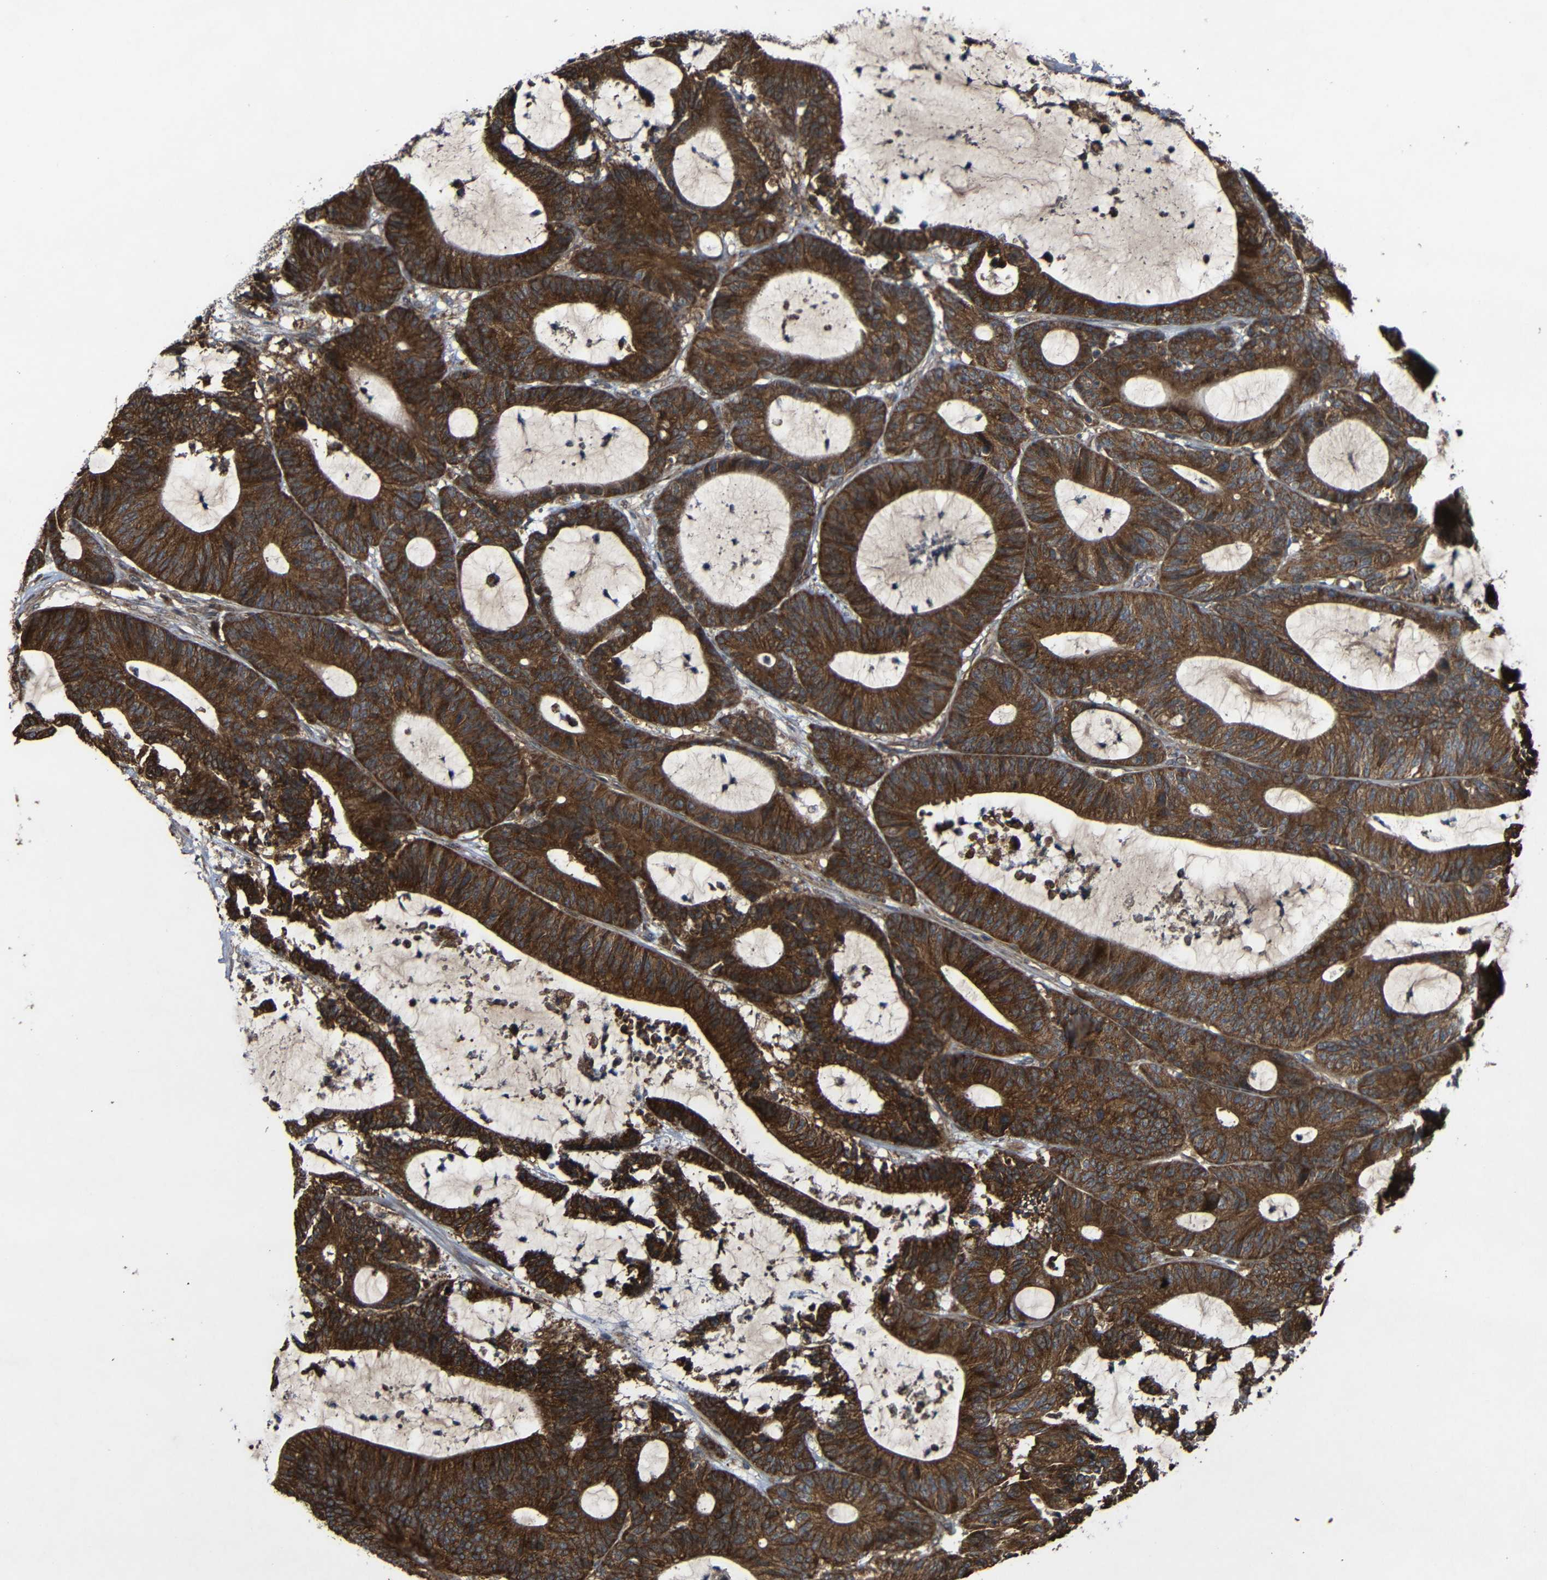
{"staining": {"intensity": "strong", "quantity": ">75%", "location": "cytoplasmic/membranous"}, "tissue": "colorectal cancer", "cell_type": "Tumor cells", "image_type": "cancer", "snomed": [{"axis": "morphology", "description": "Adenocarcinoma, NOS"}, {"axis": "topography", "description": "Colon"}], "caption": "Protein staining by IHC displays strong cytoplasmic/membranous staining in about >75% of tumor cells in colorectal cancer (adenocarcinoma).", "gene": "C1GALT1", "patient": {"sex": "female", "age": 84}}